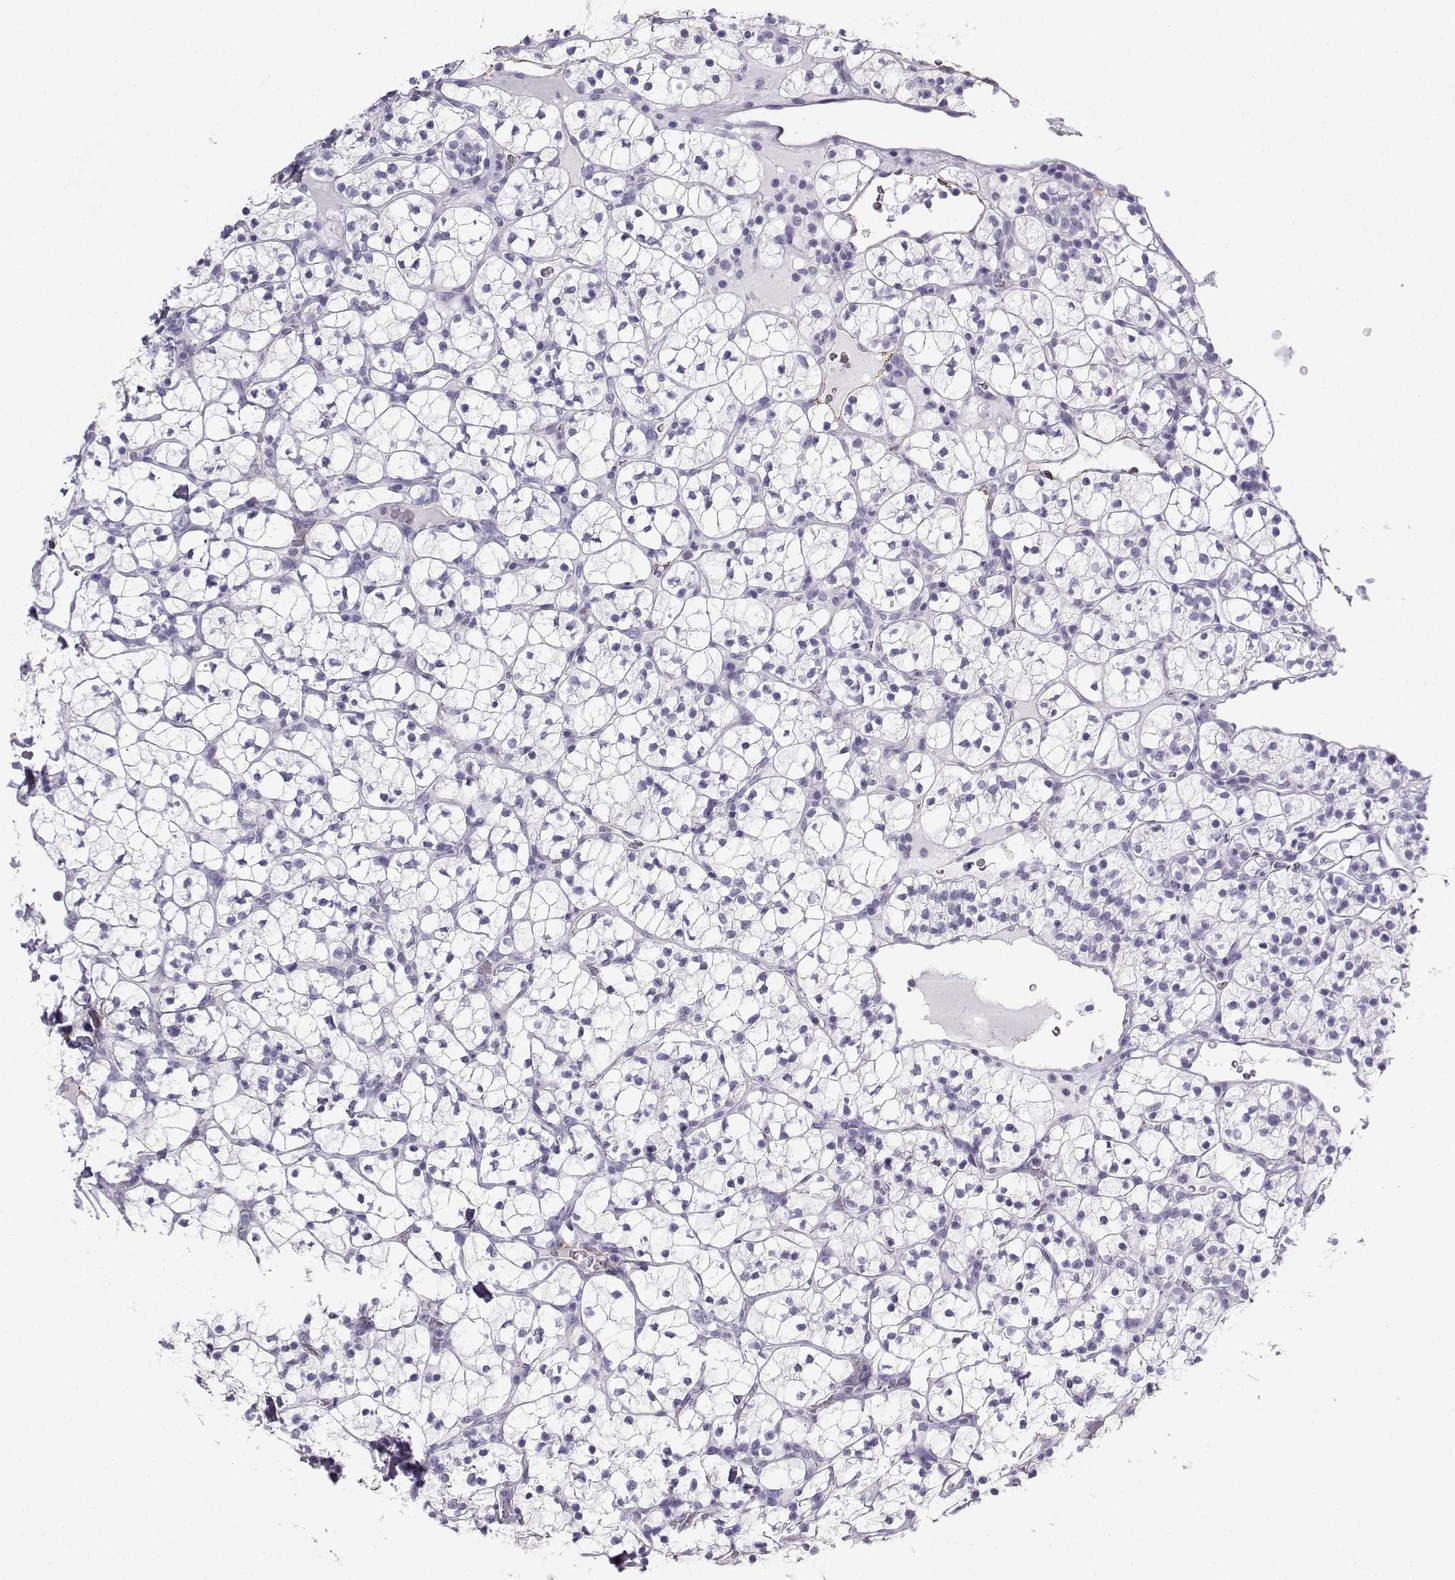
{"staining": {"intensity": "negative", "quantity": "none", "location": "none"}, "tissue": "renal cancer", "cell_type": "Tumor cells", "image_type": "cancer", "snomed": [{"axis": "morphology", "description": "Adenocarcinoma, NOS"}, {"axis": "topography", "description": "Kidney"}], "caption": "IHC micrograph of human adenocarcinoma (renal) stained for a protein (brown), which exhibits no positivity in tumor cells.", "gene": "IQCD", "patient": {"sex": "female", "age": 89}}